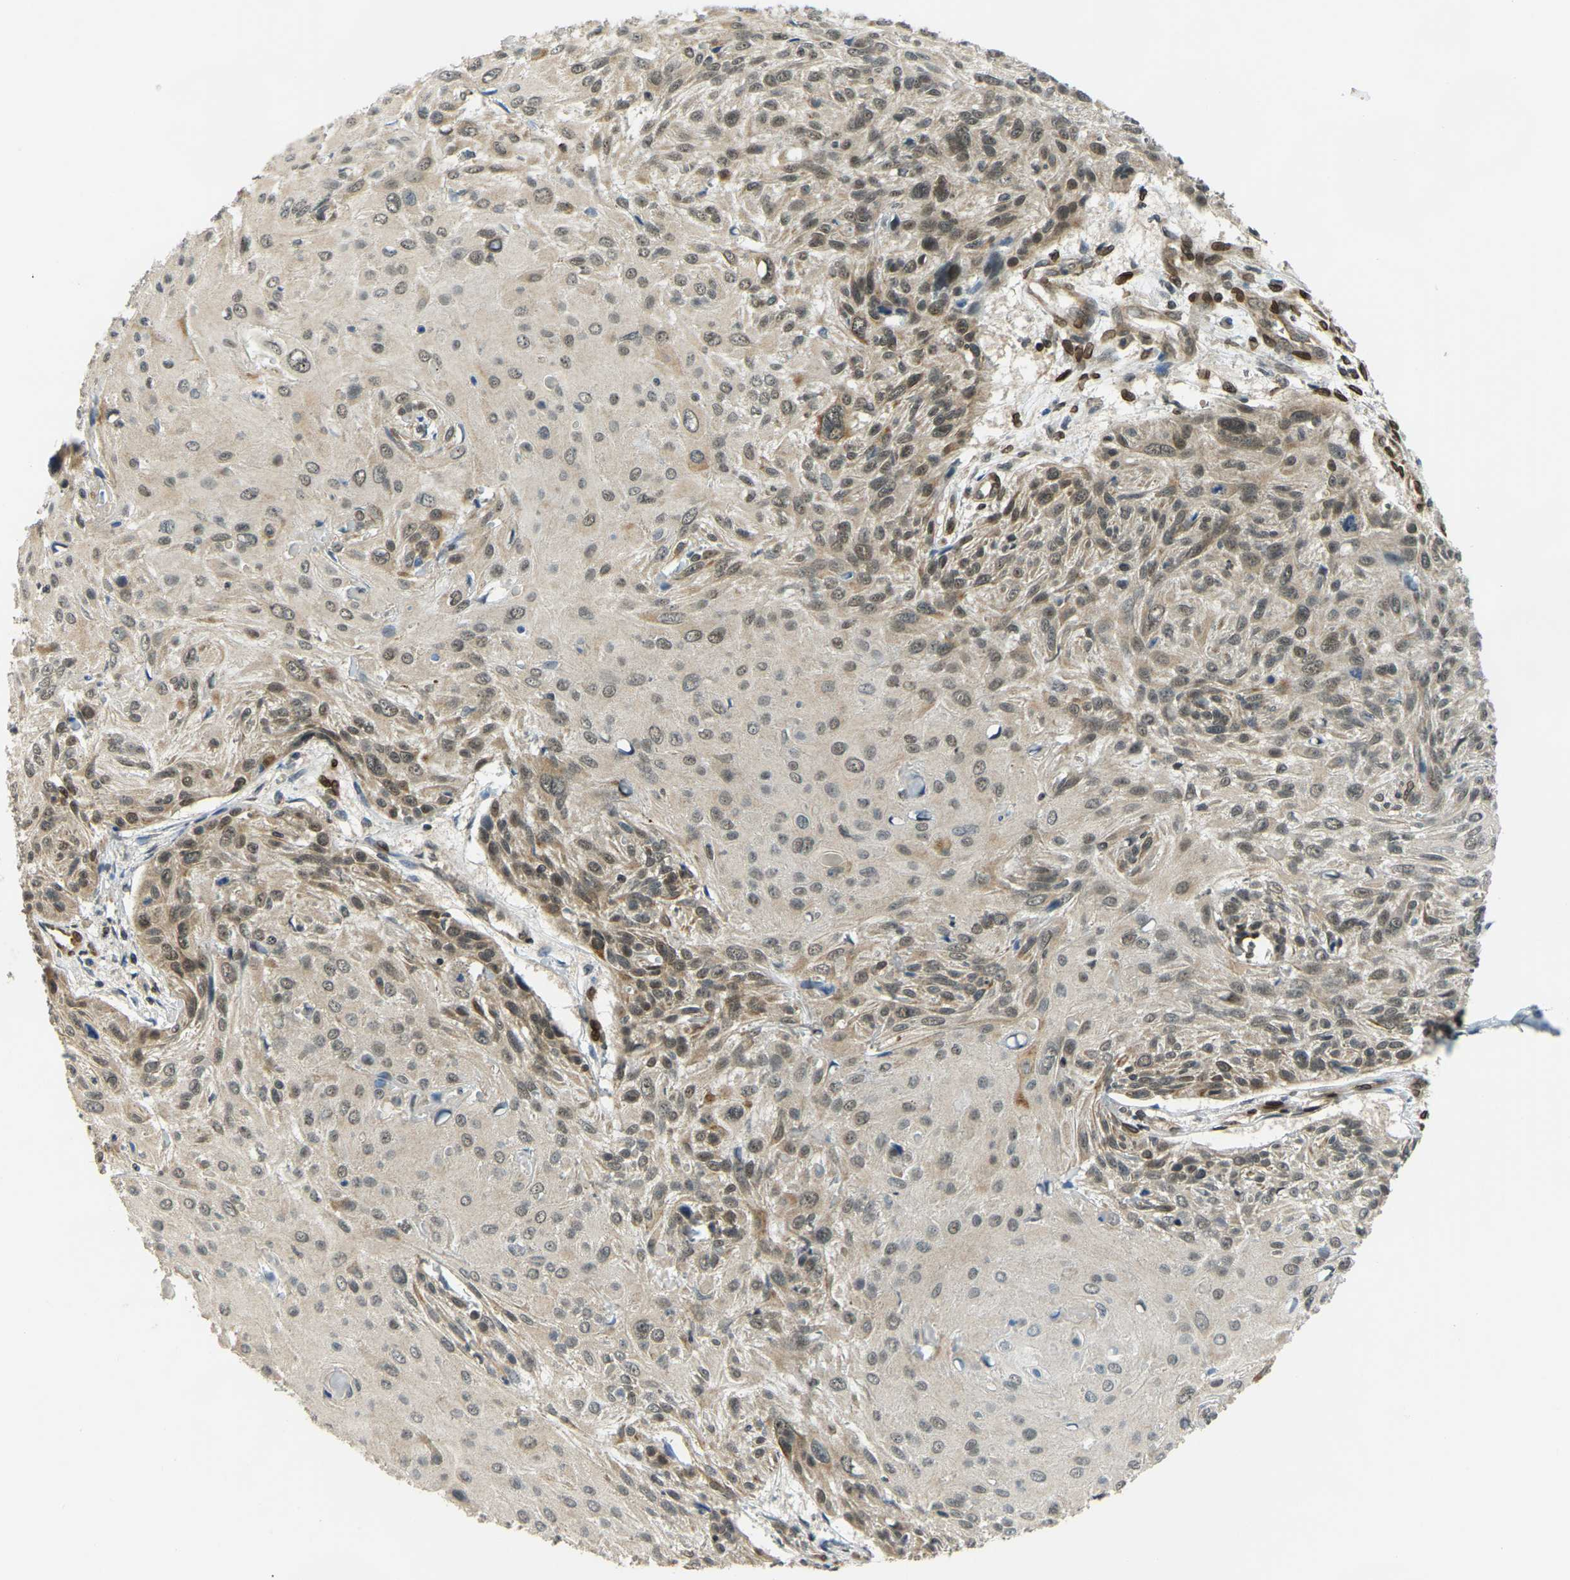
{"staining": {"intensity": "weak", "quantity": "<25%", "location": "cytoplasmic/membranous,nuclear"}, "tissue": "cervical cancer", "cell_type": "Tumor cells", "image_type": "cancer", "snomed": [{"axis": "morphology", "description": "Squamous cell carcinoma, NOS"}, {"axis": "topography", "description": "Cervix"}], "caption": "A histopathology image of human squamous cell carcinoma (cervical) is negative for staining in tumor cells.", "gene": "SYNE1", "patient": {"sex": "female", "age": 51}}